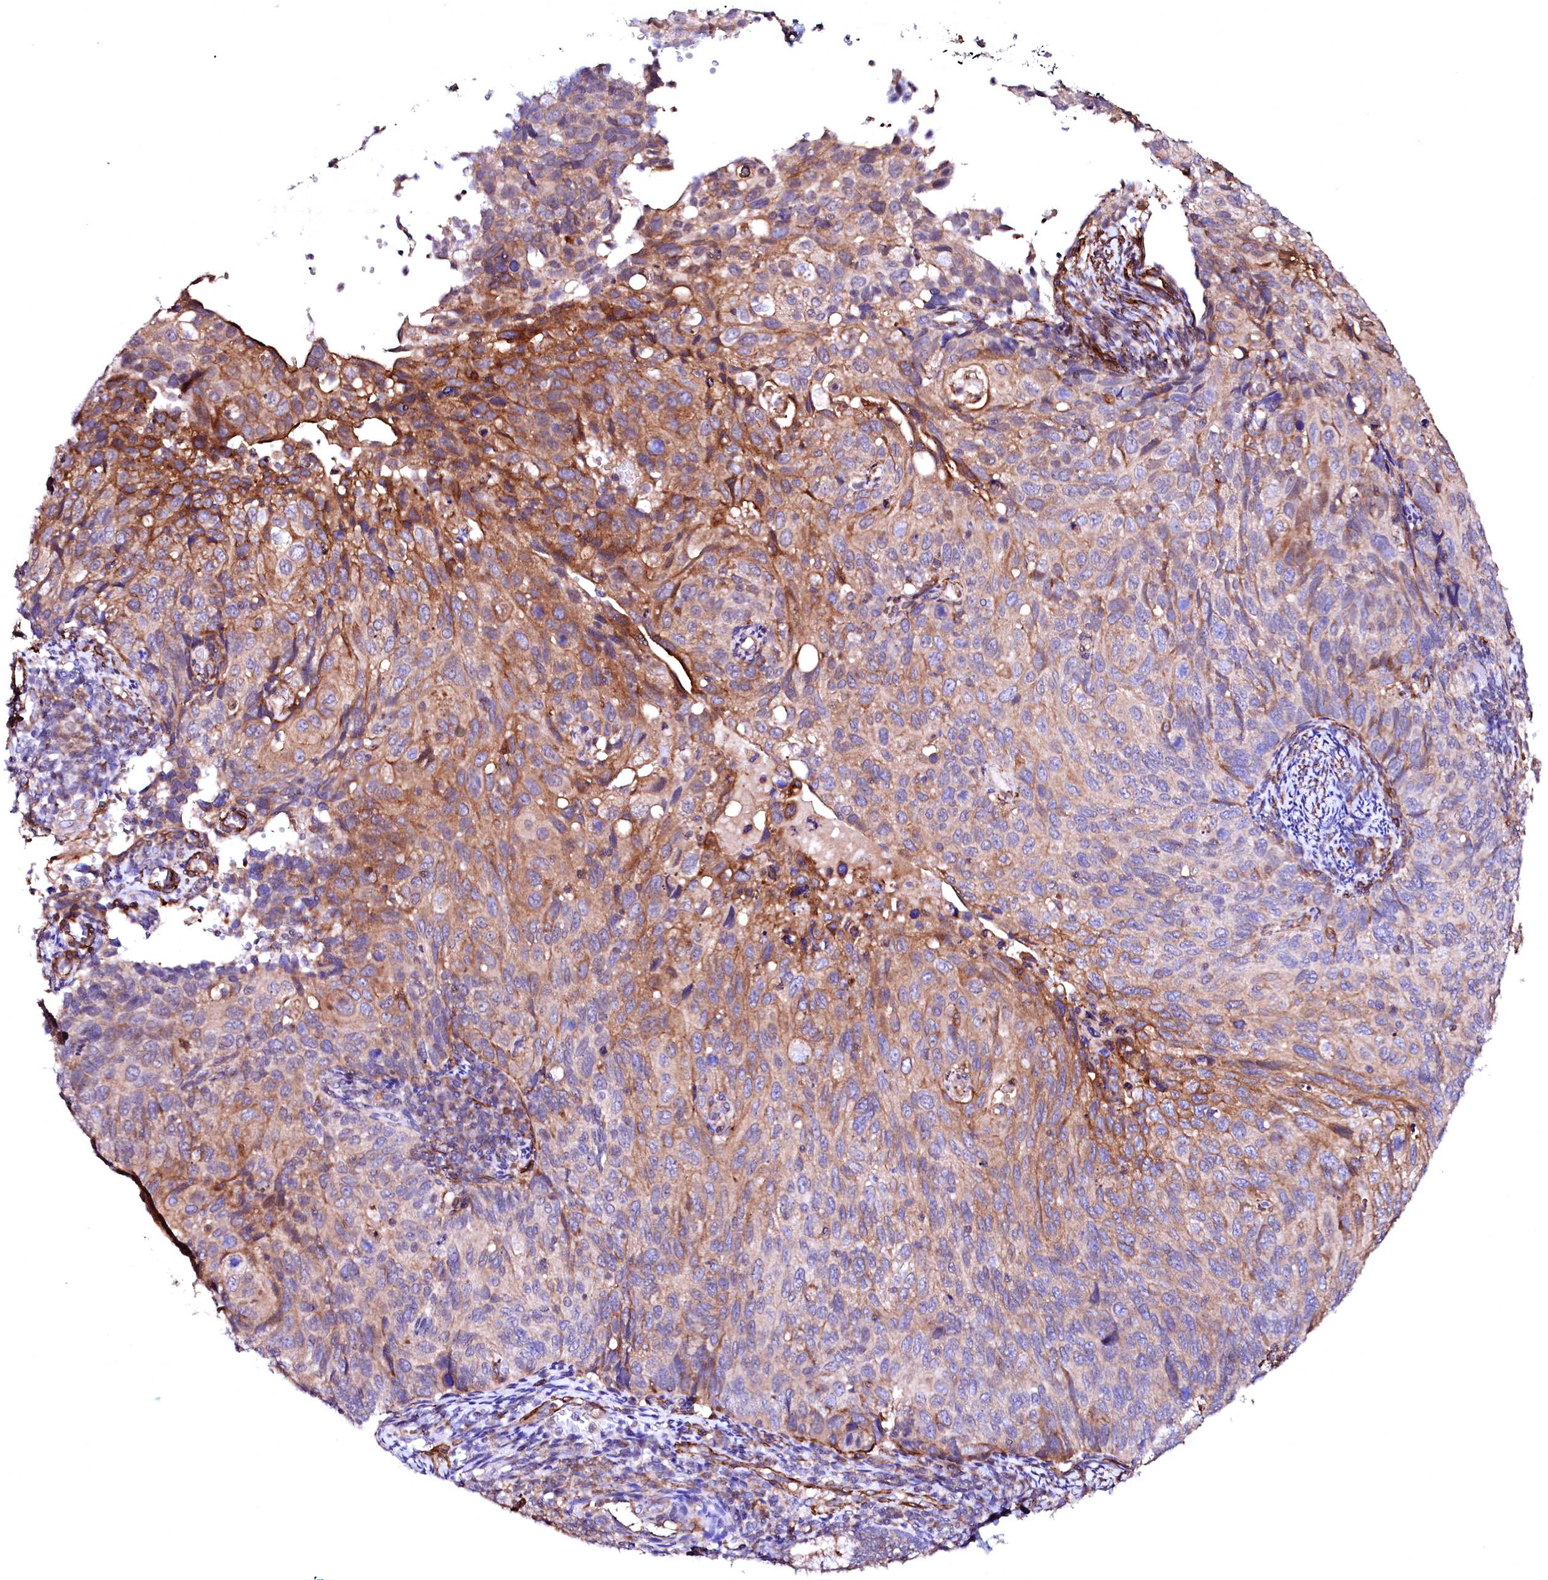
{"staining": {"intensity": "moderate", "quantity": "25%-75%", "location": "cytoplasmic/membranous"}, "tissue": "cervical cancer", "cell_type": "Tumor cells", "image_type": "cancer", "snomed": [{"axis": "morphology", "description": "Squamous cell carcinoma, NOS"}, {"axis": "topography", "description": "Cervix"}], "caption": "Immunohistochemistry (DAB) staining of human cervical cancer displays moderate cytoplasmic/membranous protein staining in approximately 25%-75% of tumor cells. Using DAB (brown) and hematoxylin (blue) stains, captured at high magnification using brightfield microscopy.", "gene": "GPR176", "patient": {"sex": "female", "age": 70}}